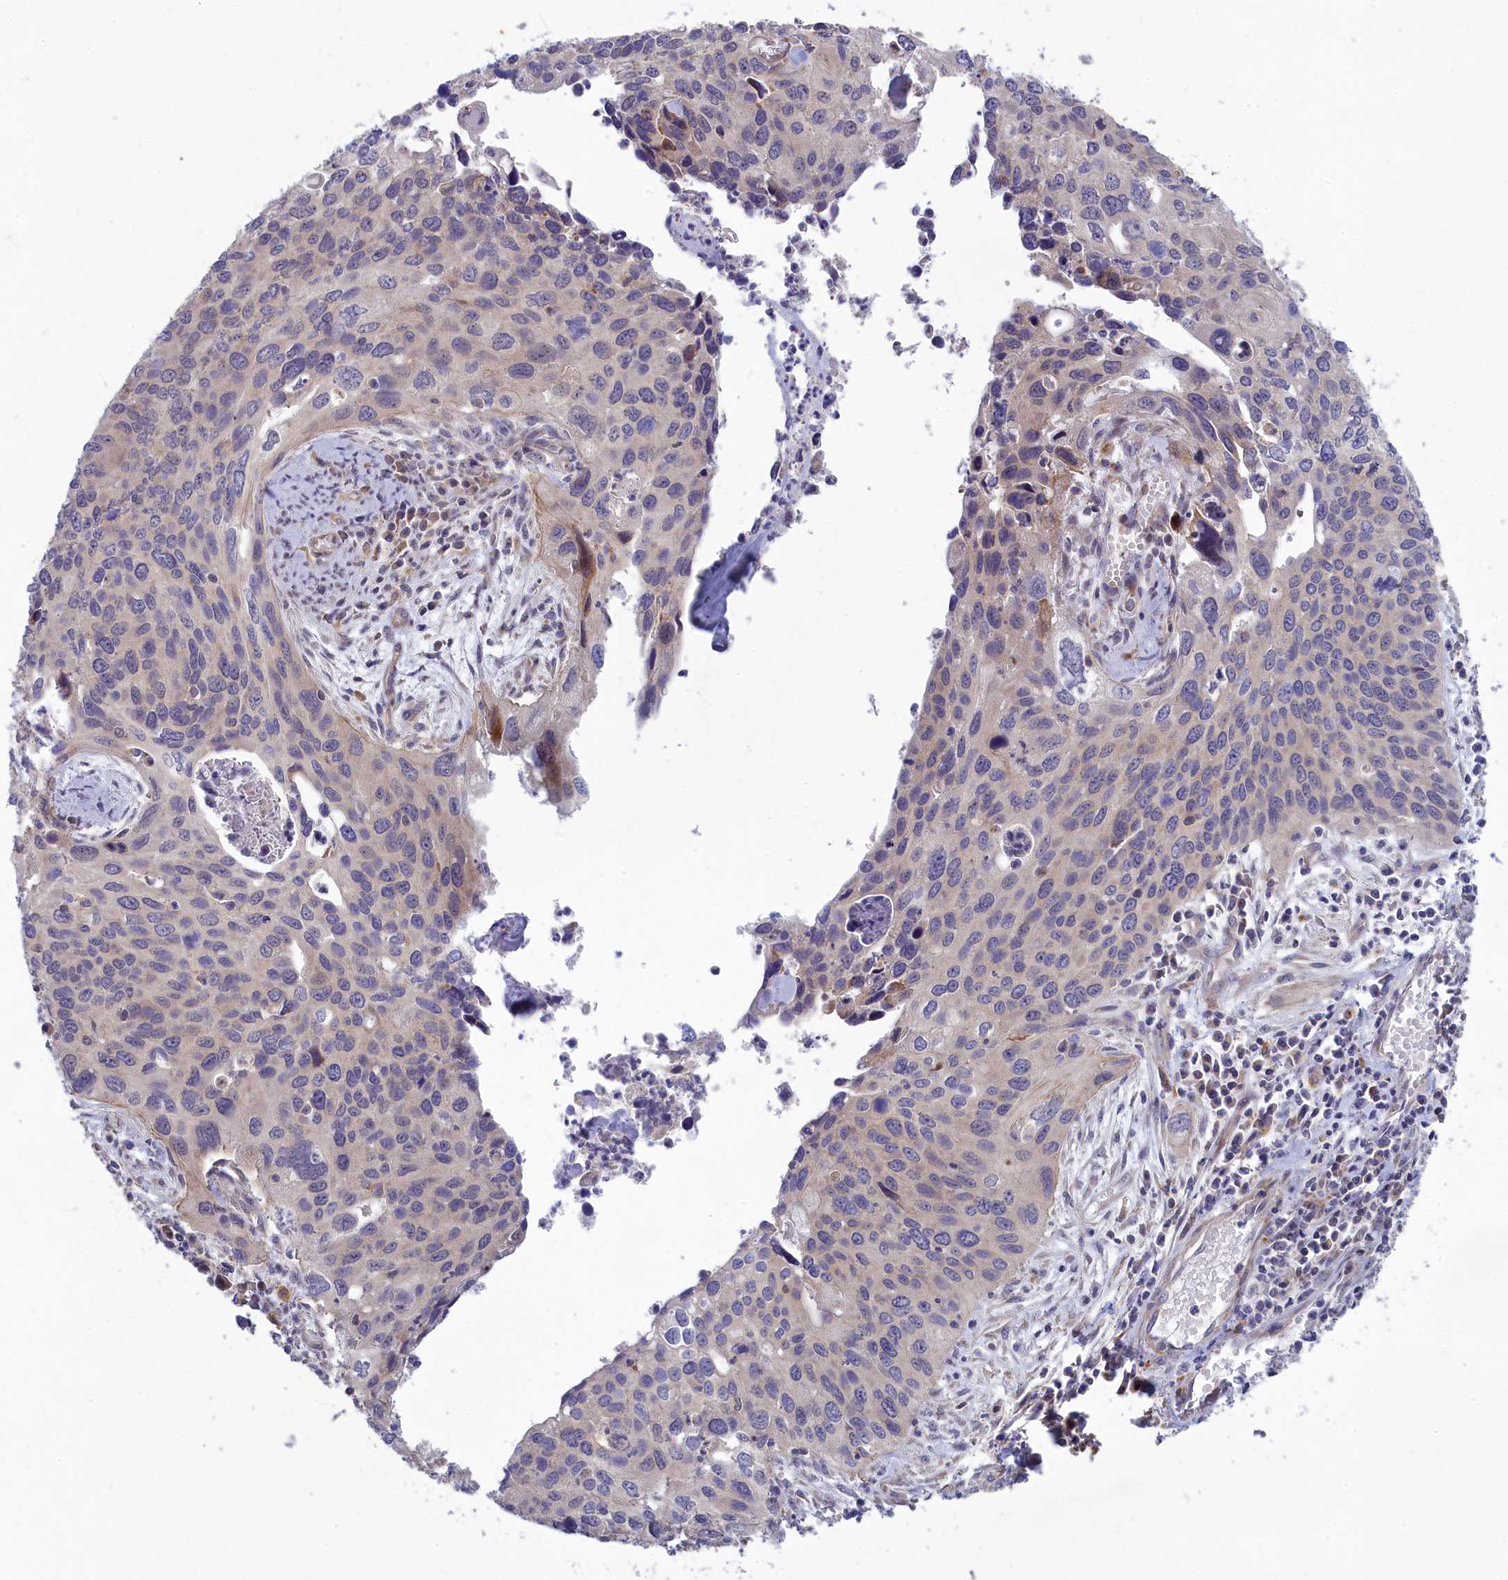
{"staining": {"intensity": "negative", "quantity": "none", "location": "none"}, "tissue": "cervical cancer", "cell_type": "Tumor cells", "image_type": "cancer", "snomed": [{"axis": "morphology", "description": "Squamous cell carcinoma, NOS"}, {"axis": "topography", "description": "Cervix"}], "caption": "This is an immunohistochemistry image of human squamous cell carcinoma (cervical). There is no positivity in tumor cells.", "gene": "BLTP2", "patient": {"sex": "female", "age": 55}}